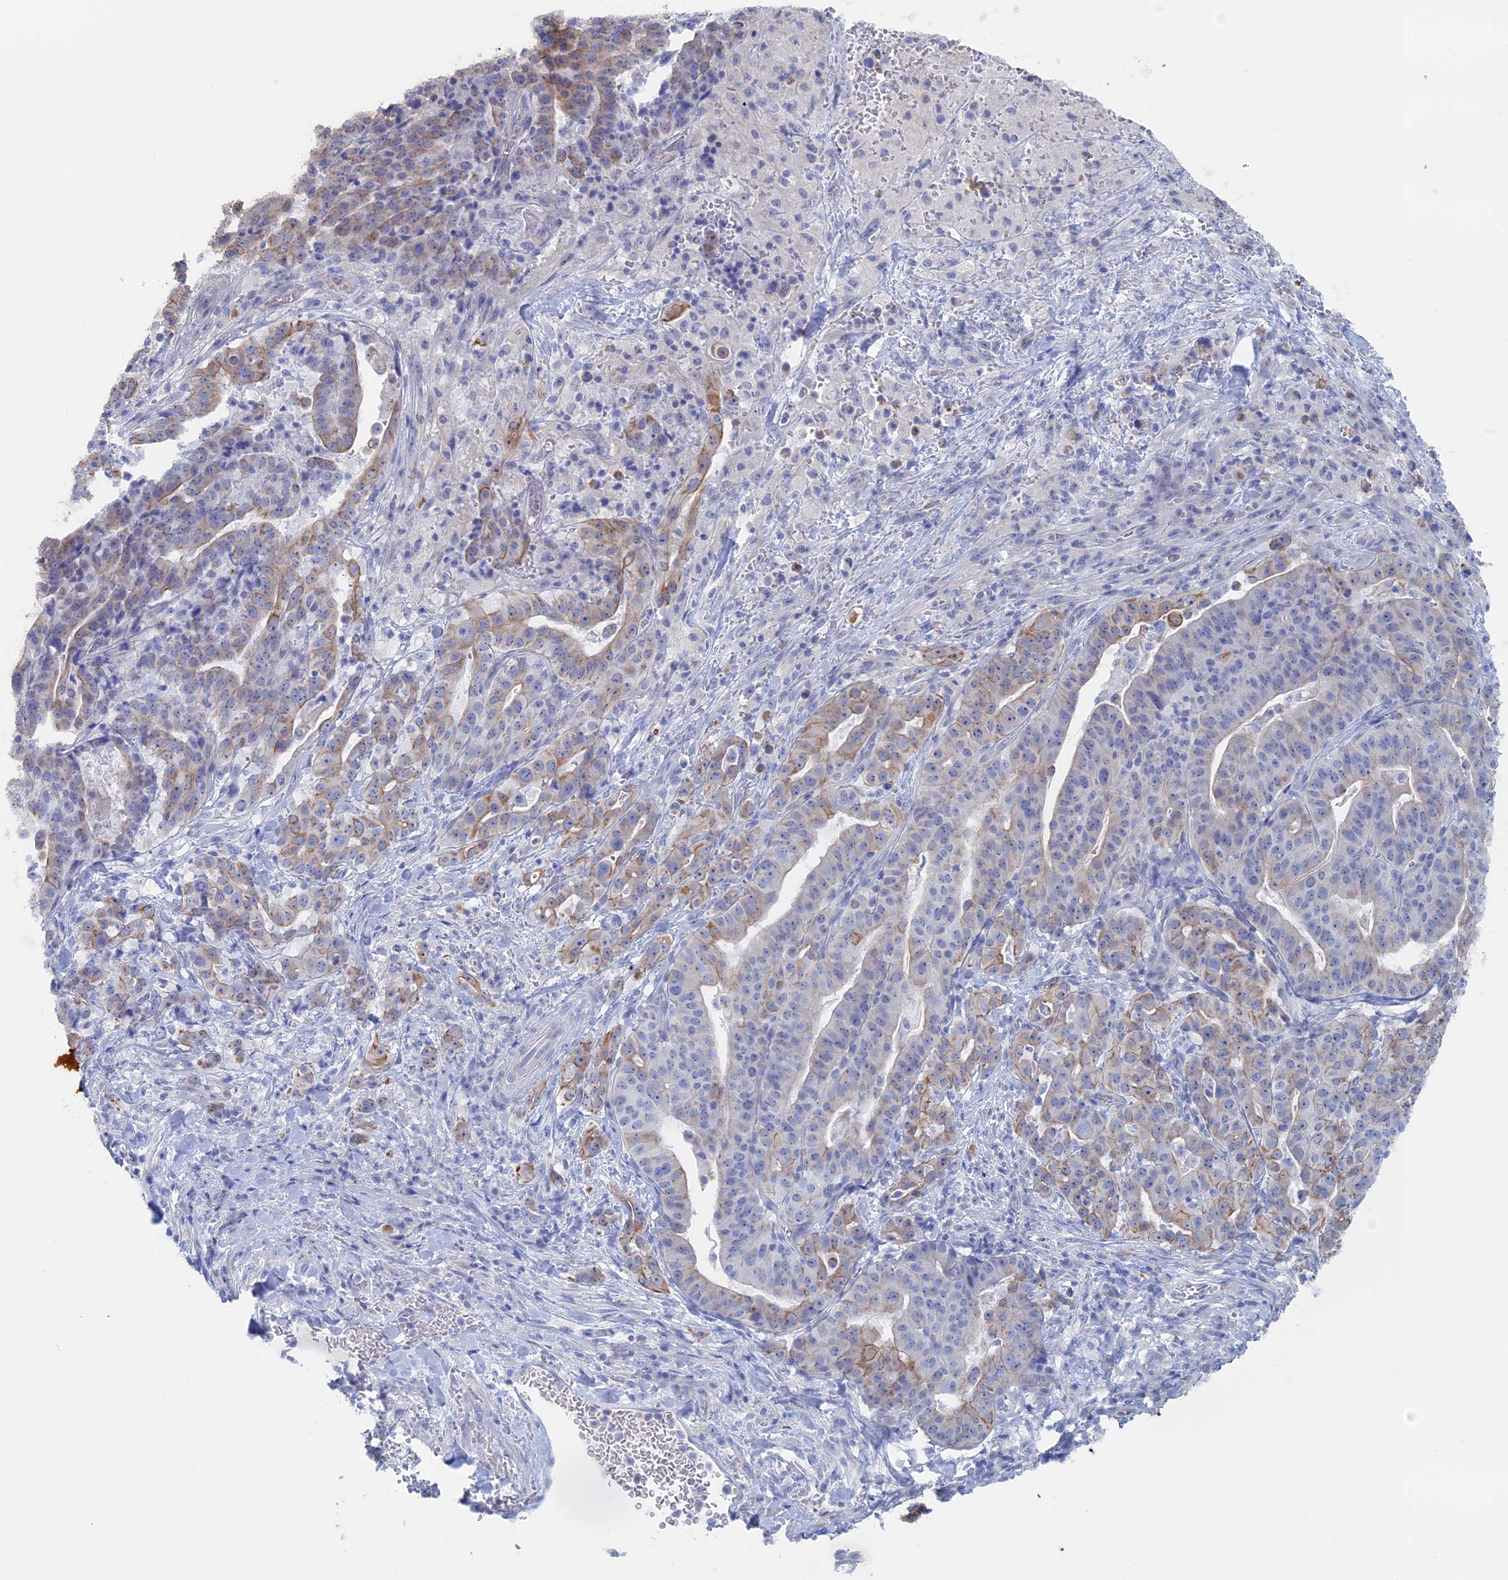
{"staining": {"intensity": "moderate", "quantity": "25%-75%", "location": "cytoplasmic/membranous"}, "tissue": "stomach cancer", "cell_type": "Tumor cells", "image_type": "cancer", "snomed": [{"axis": "morphology", "description": "Adenocarcinoma, NOS"}, {"axis": "topography", "description": "Stomach"}], "caption": "A high-resolution image shows IHC staining of stomach adenocarcinoma, which demonstrates moderate cytoplasmic/membranous positivity in approximately 25%-75% of tumor cells.", "gene": "IL7", "patient": {"sex": "male", "age": 48}}